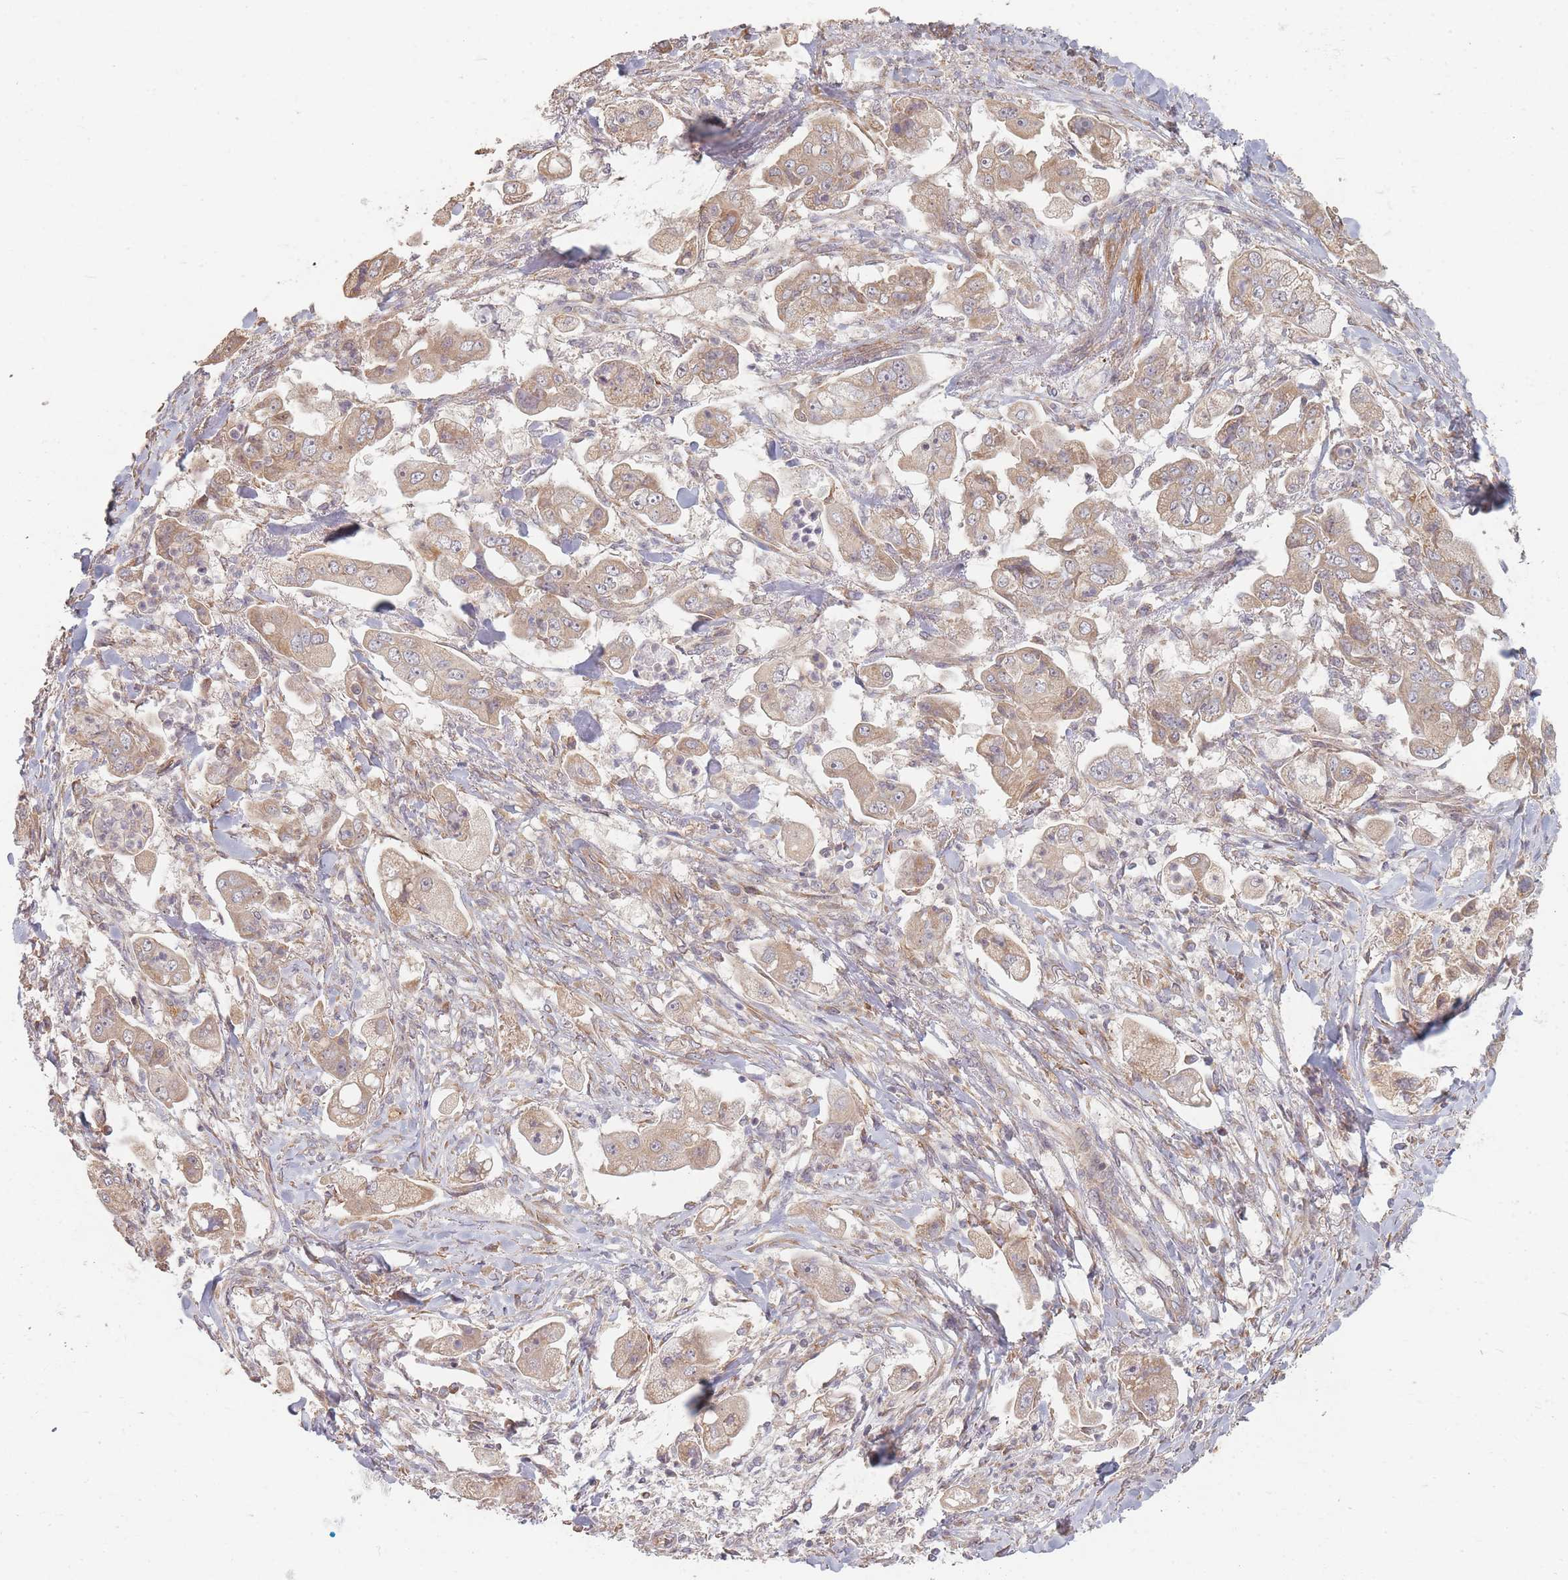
{"staining": {"intensity": "weak", "quantity": ">75%", "location": "cytoplasmic/membranous"}, "tissue": "stomach cancer", "cell_type": "Tumor cells", "image_type": "cancer", "snomed": [{"axis": "morphology", "description": "Adenocarcinoma, NOS"}, {"axis": "topography", "description": "Stomach"}], "caption": "The photomicrograph exhibits immunohistochemical staining of stomach adenocarcinoma. There is weak cytoplasmic/membranous staining is identified in about >75% of tumor cells.", "gene": "MRPS6", "patient": {"sex": "male", "age": 62}}